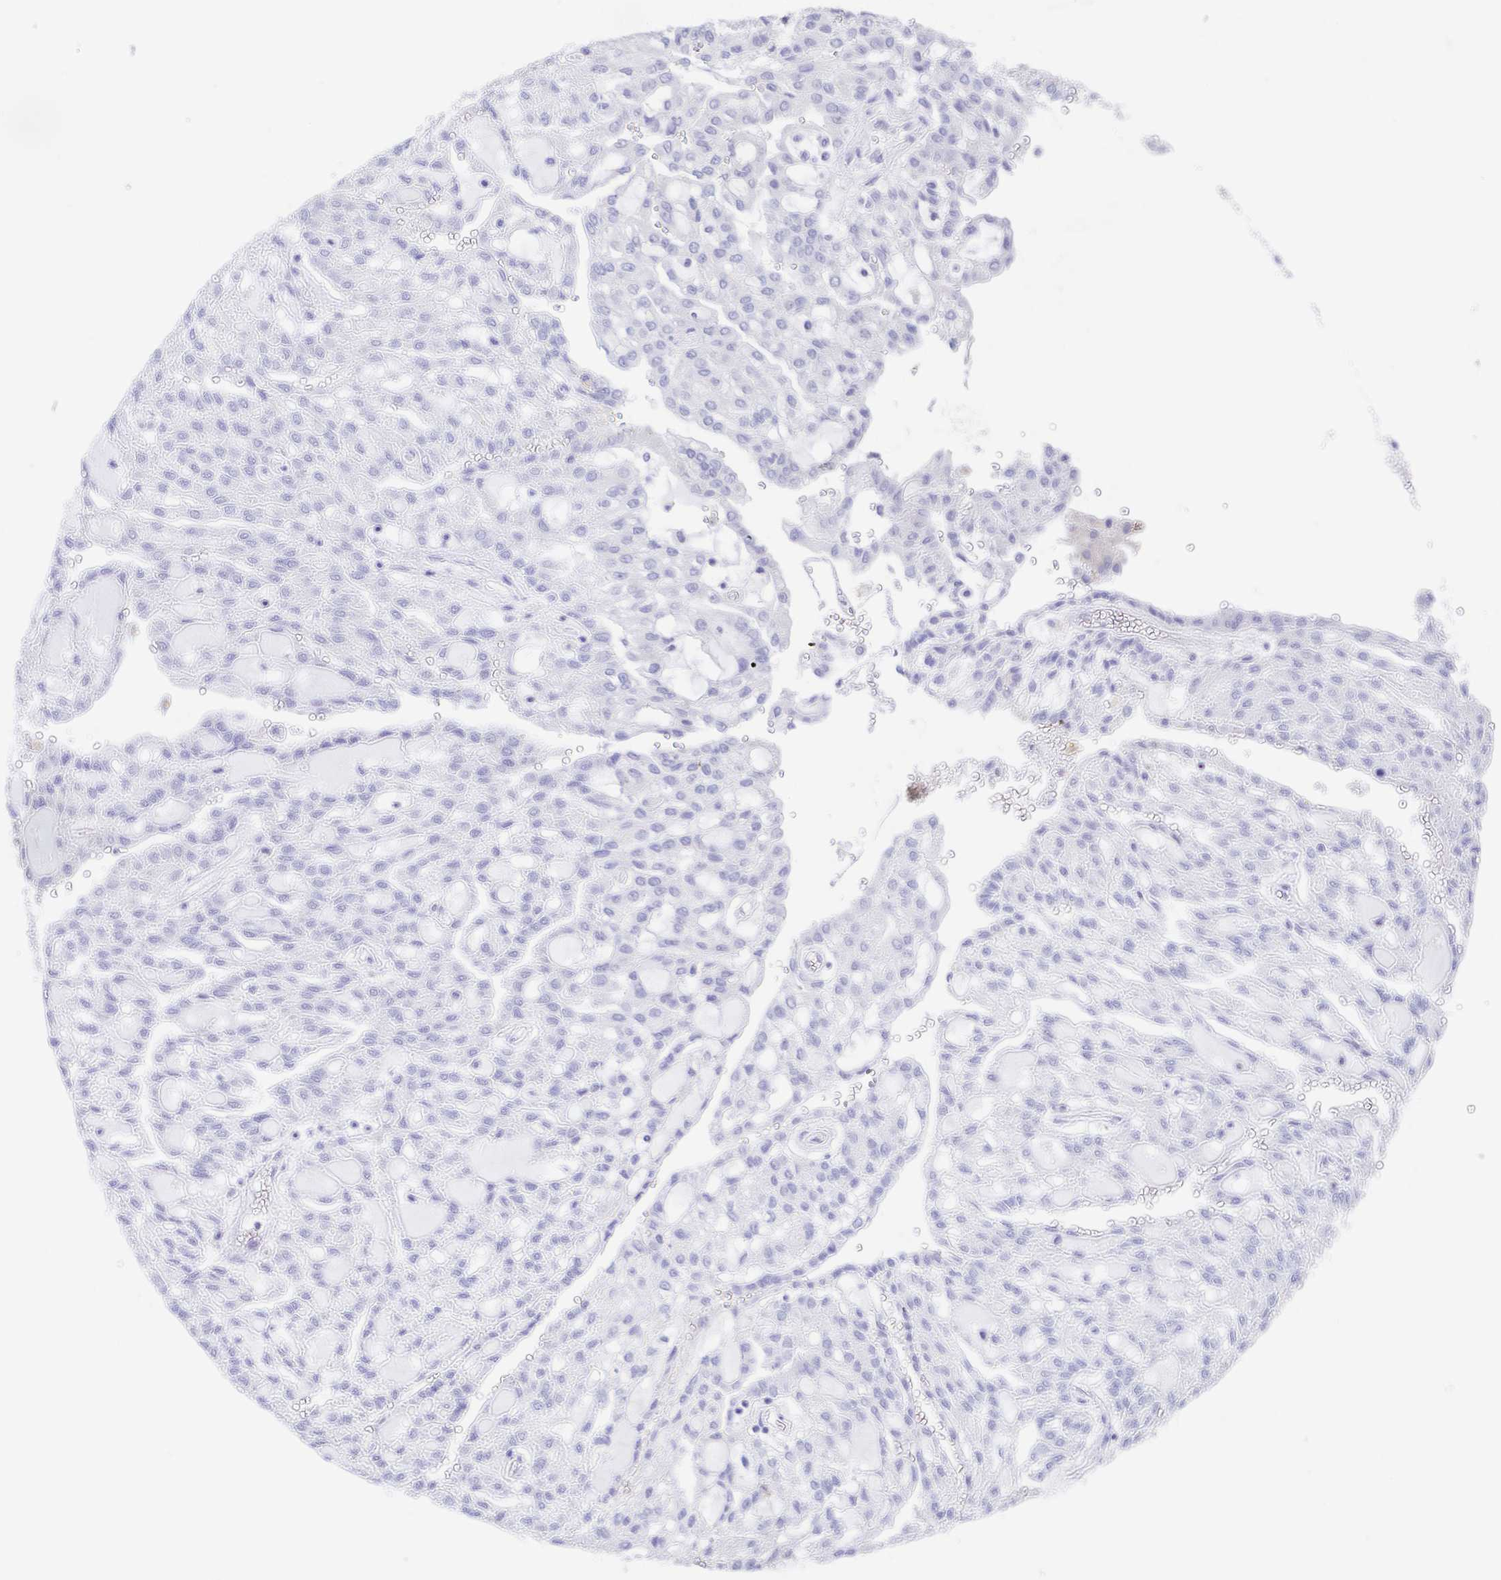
{"staining": {"intensity": "negative", "quantity": "none", "location": "none"}, "tissue": "renal cancer", "cell_type": "Tumor cells", "image_type": "cancer", "snomed": [{"axis": "morphology", "description": "Adenocarcinoma, NOS"}, {"axis": "topography", "description": "Kidney"}], "caption": "Immunohistochemistry (IHC) of renal cancer (adenocarcinoma) reveals no expression in tumor cells.", "gene": "SCG3", "patient": {"sex": "male", "age": 63}}